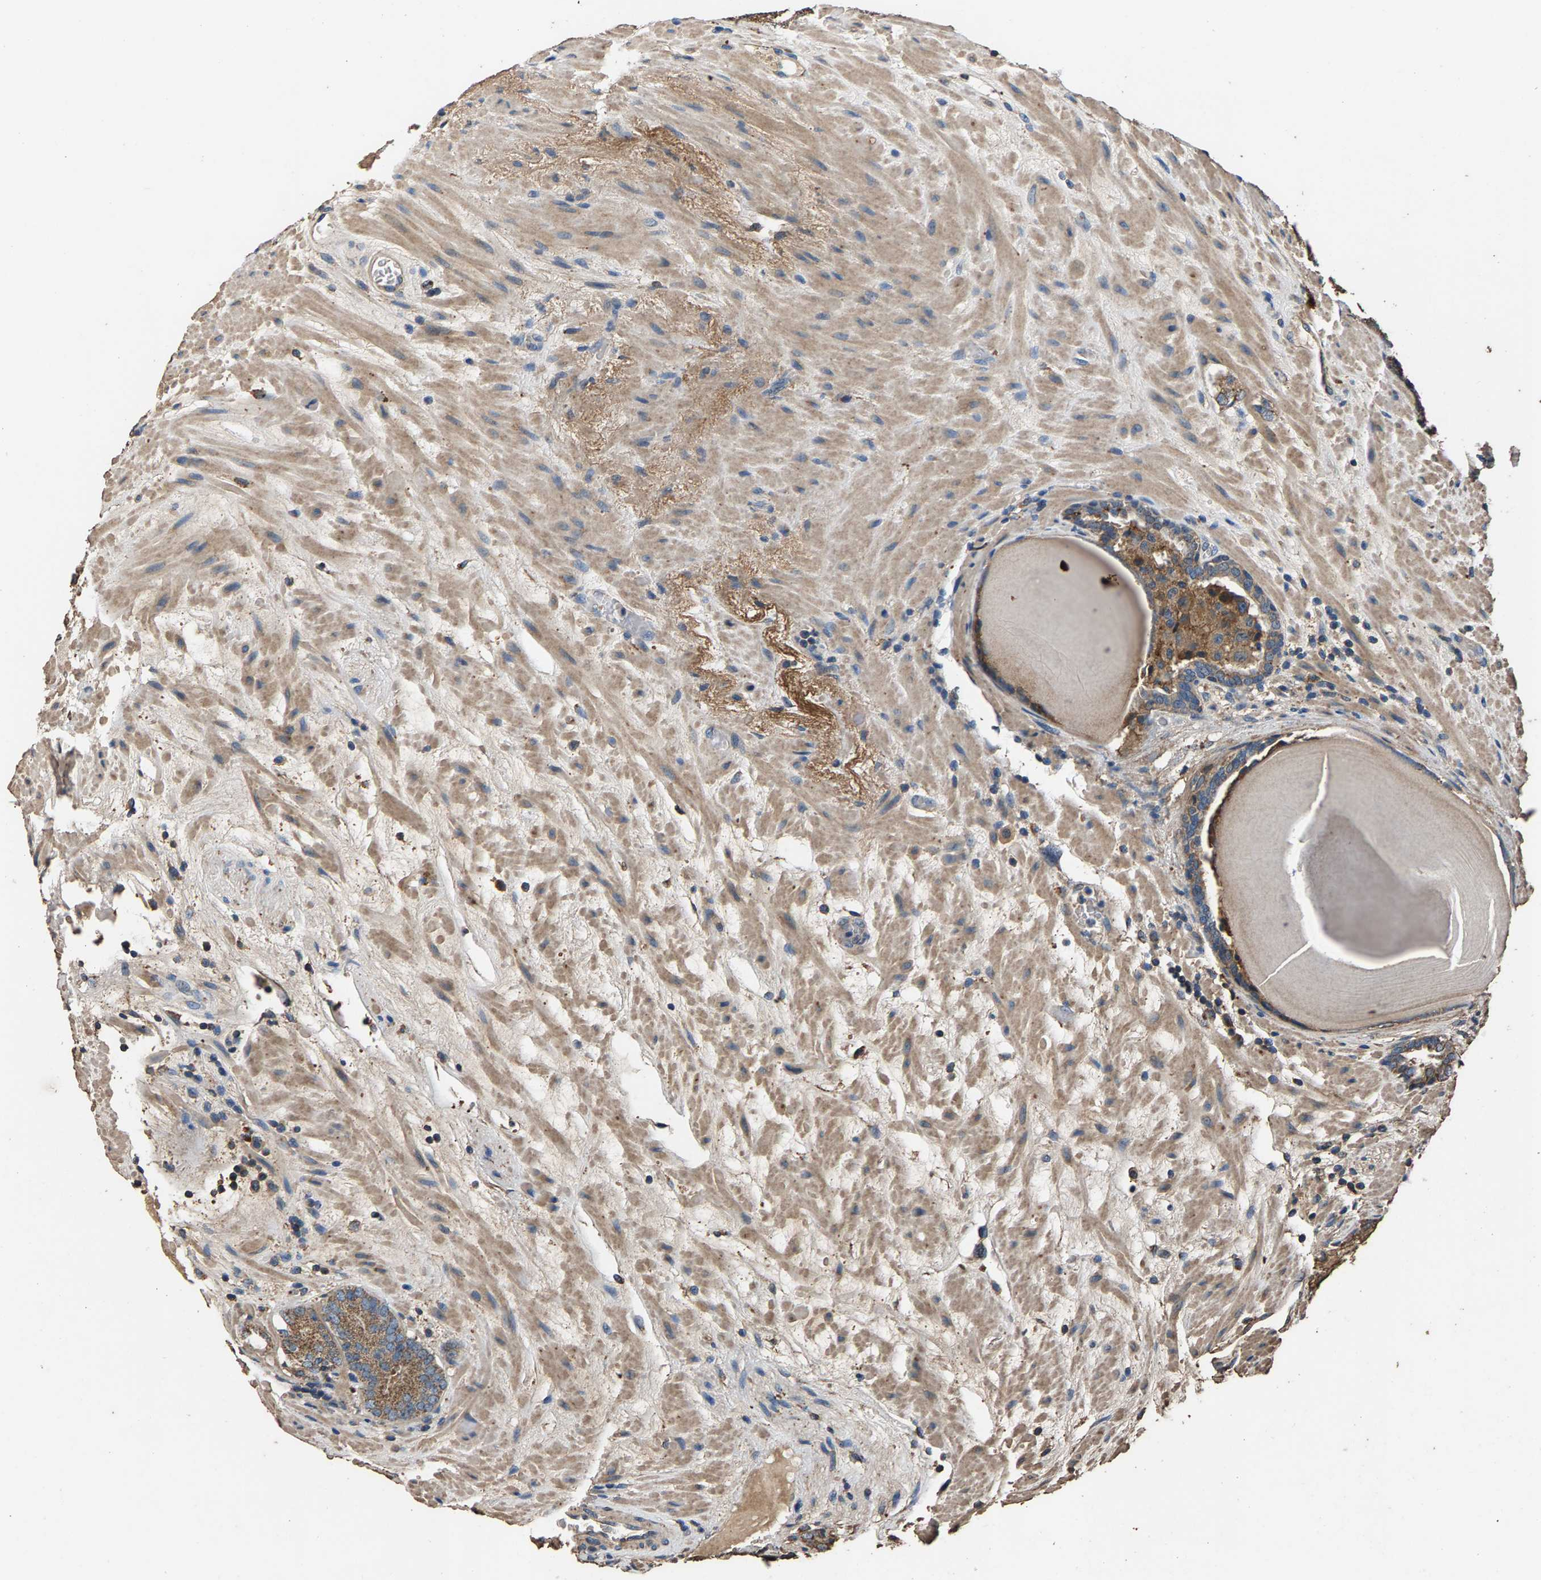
{"staining": {"intensity": "moderate", "quantity": ">75%", "location": "cytoplasmic/membranous"}, "tissue": "prostate cancer", "cell_type": "Tumor cells", "image_type": "cancer", "snomed": [{"axis": "morphology", "description": "Adenocarcinoma, Low grade"}, {"axis": "topography", "description": "Prostate"}], "caption": "Prostate cancer (adenocarcinoma (low-grade)) tissue exhibits moderate cytoplasmic/membranous expression in about >75% of tumor cells", "gene": "MRPL27", "patient": {"sex": "male", "age": 69}}